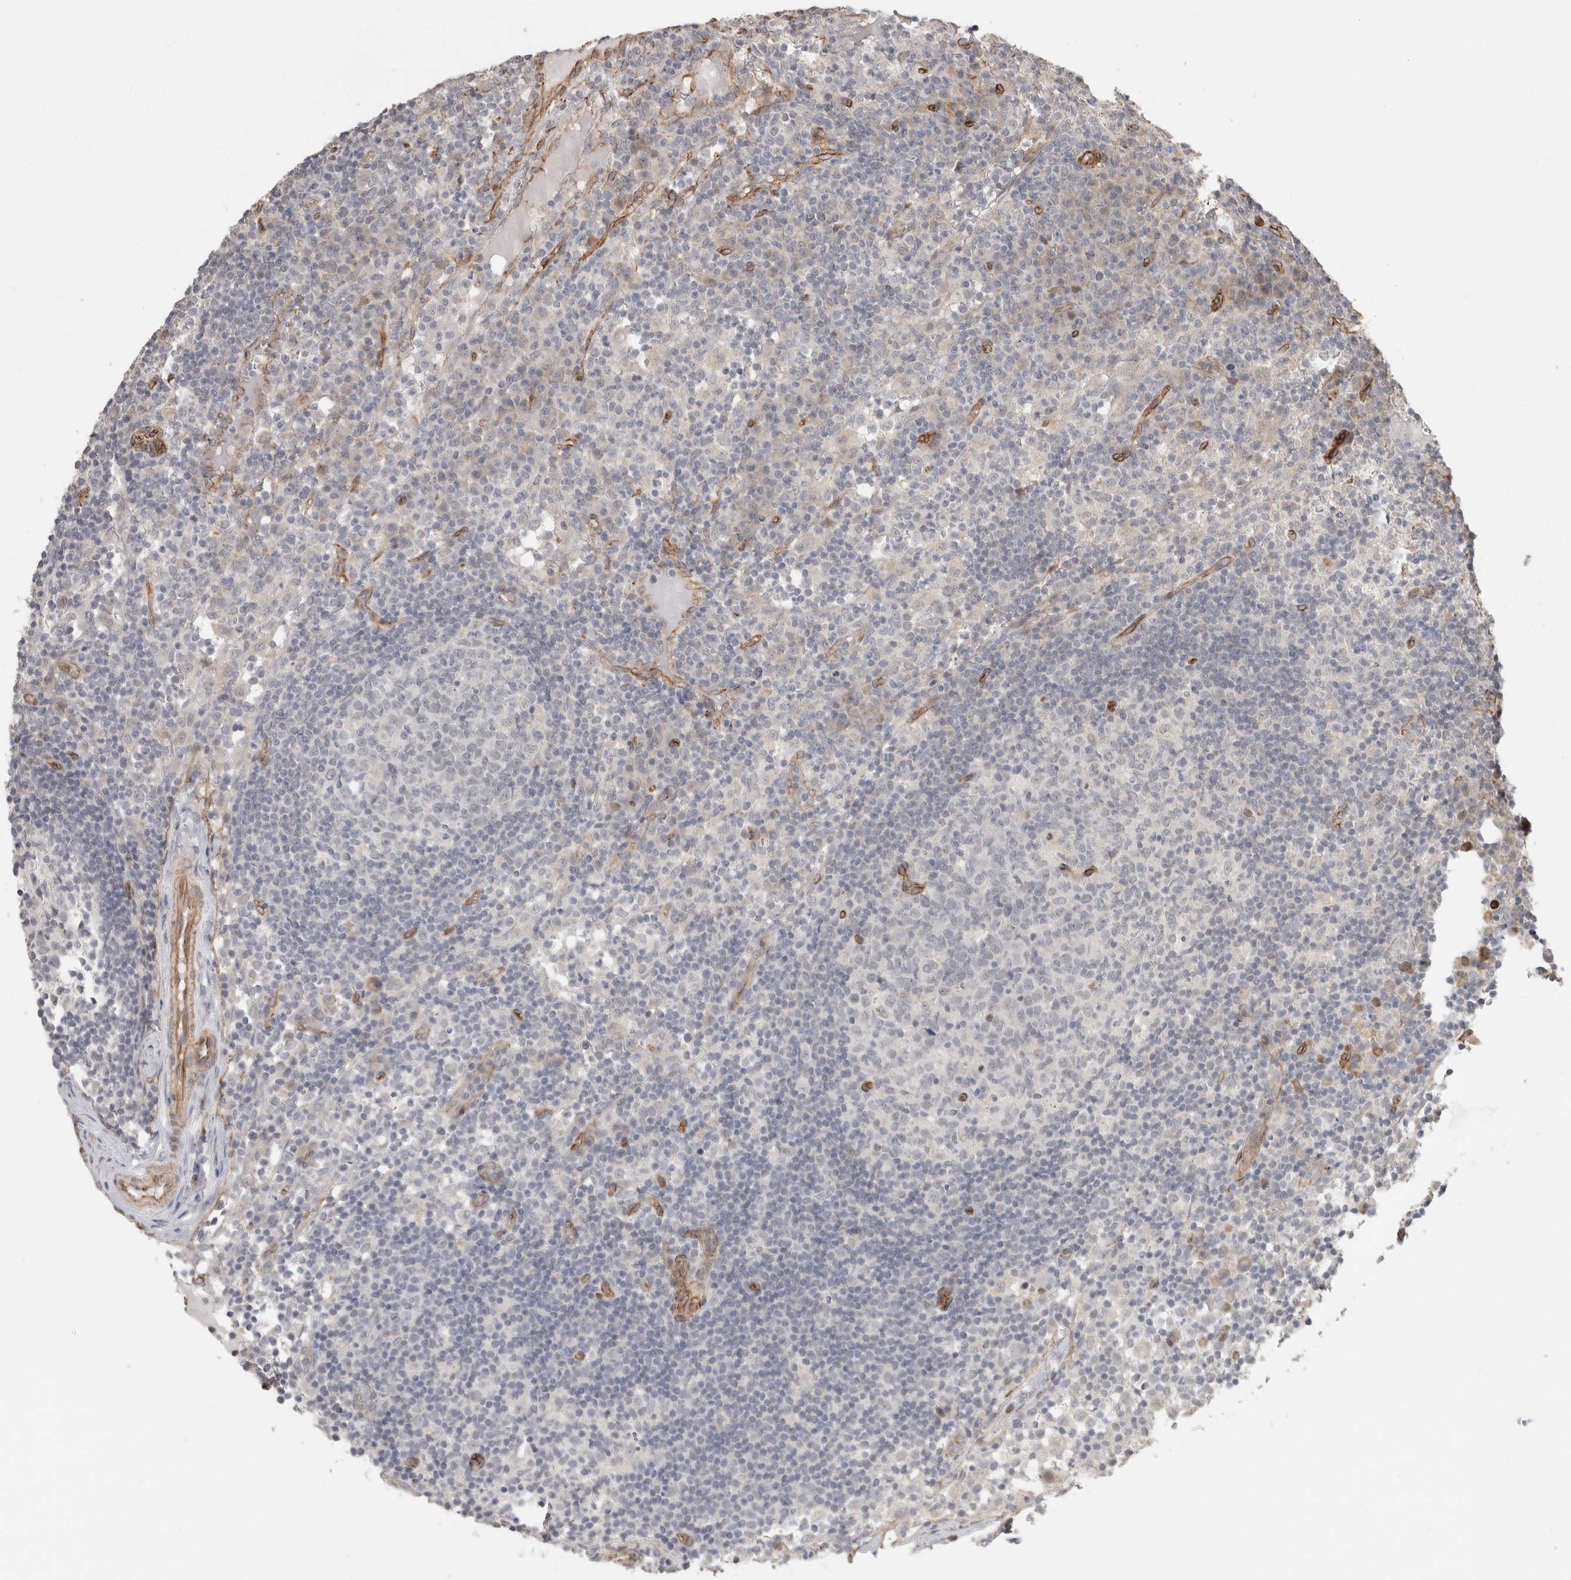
{"staining": {"intensity": "negative", "quantity": "none", "location": "none"}, "tissue": "lymph node", "cell_type": "Germinal center cells", "image_type": "normal", "snomed": [{"axis": "morphology", "description": "Normal tissue, NOS"}, {"axis": "morphology", "description": "Inflammation, NOS"}, {"axis": "topography", "description": "Lymph node"}], "caption": "Lymph node stained for a protein using immunohistochemistry (IHC) reveals no positivity germinal center cells.", "gene": "CAAP1", "patient": {"sex": "male", "age": 55}}